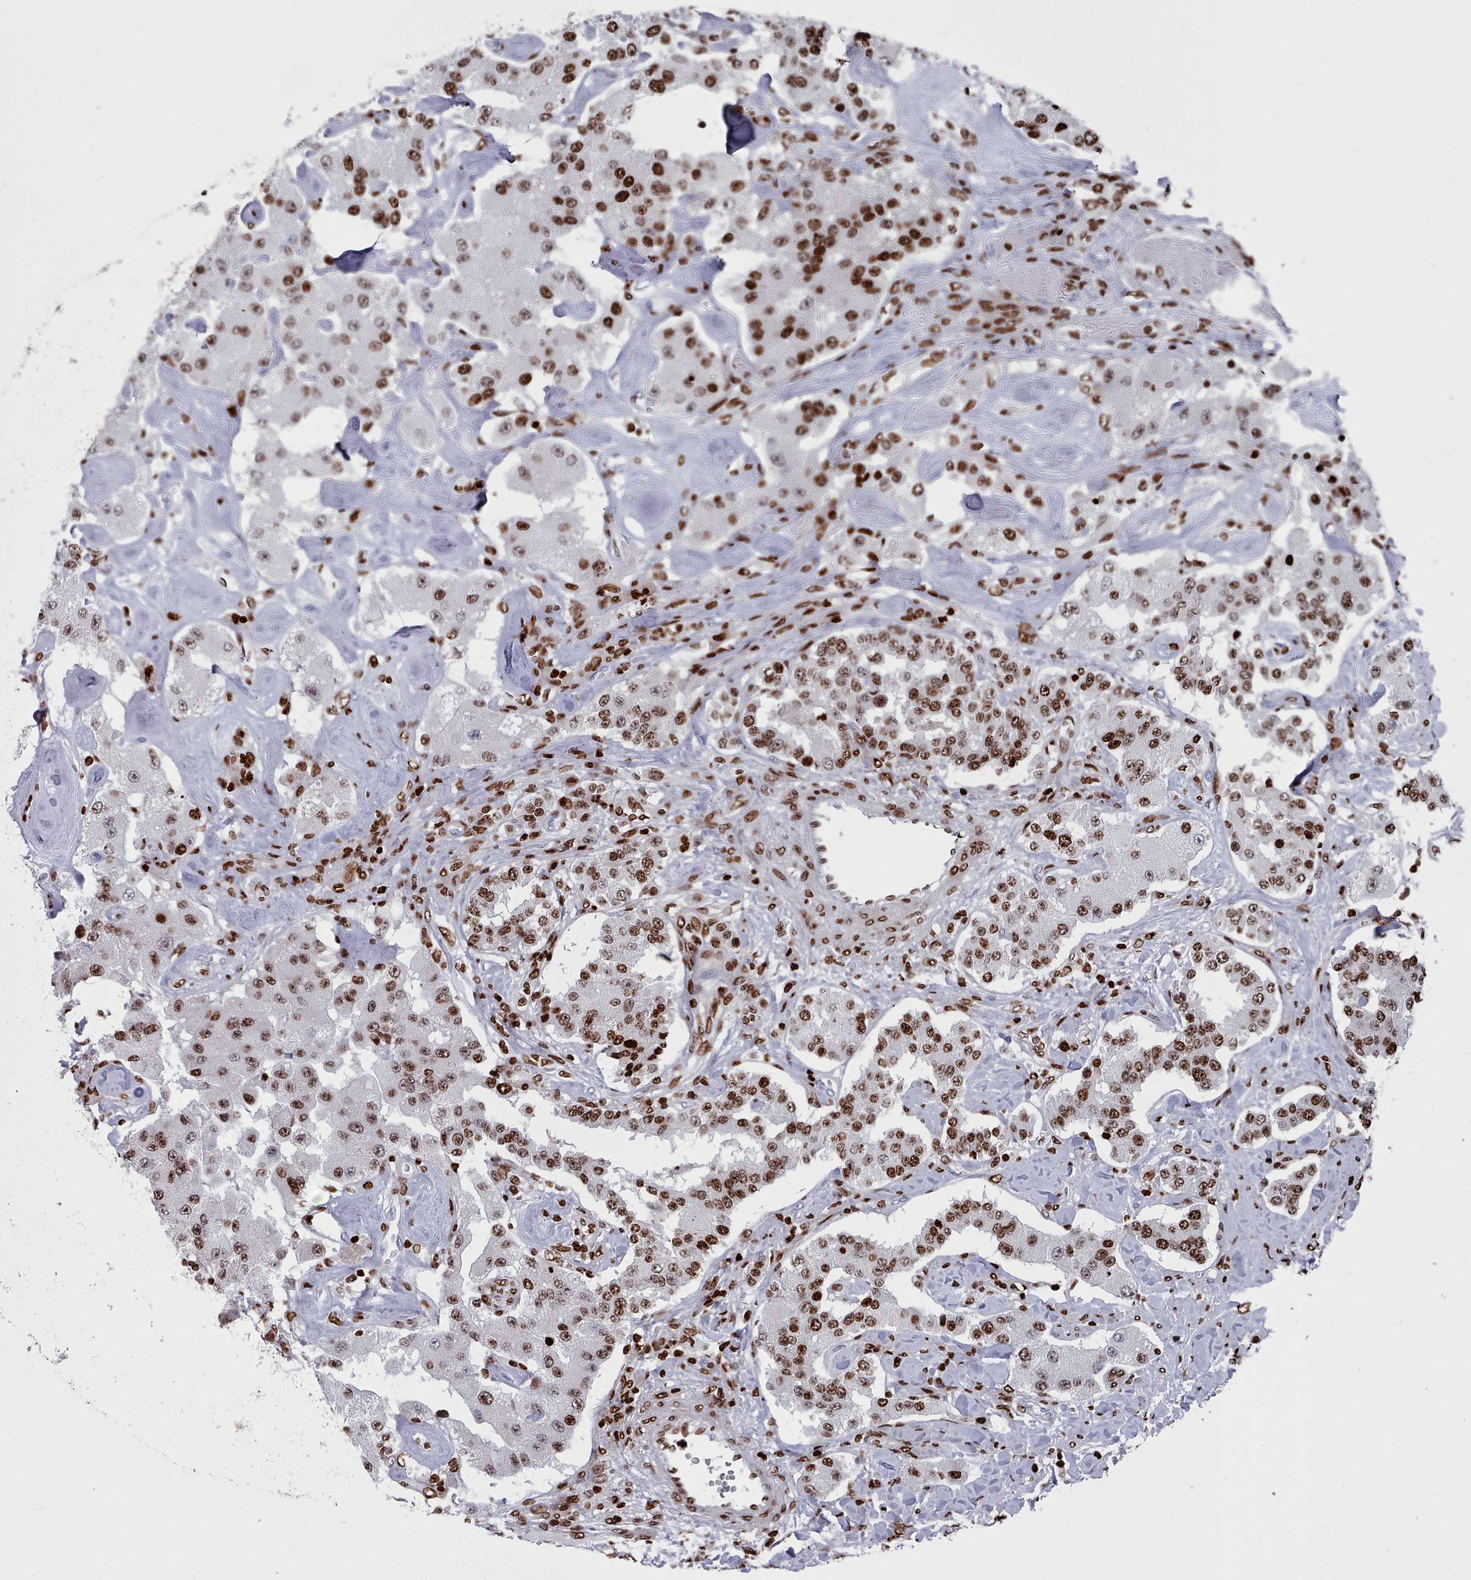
{"staining": {"intensity": "moderate", "quantity": ">75%", "location": "nuclear"}, "tissue": "carcinoid", "cell_type": "Tumor cells", "image_type": "cancer", "snomed": [{"axis": "morphology", "description": "Carcinoid, malignant, NOS"}, {"axis": "topography", "description": "Pancreas"}], "caption": "Moderate nuclear staining for a protein is identified in approximately >75% of tumor cells of carcinoid using immunohistochemistry.", "gene": "PCDHB12", "patient": {"sex": "male", "age": 41}}